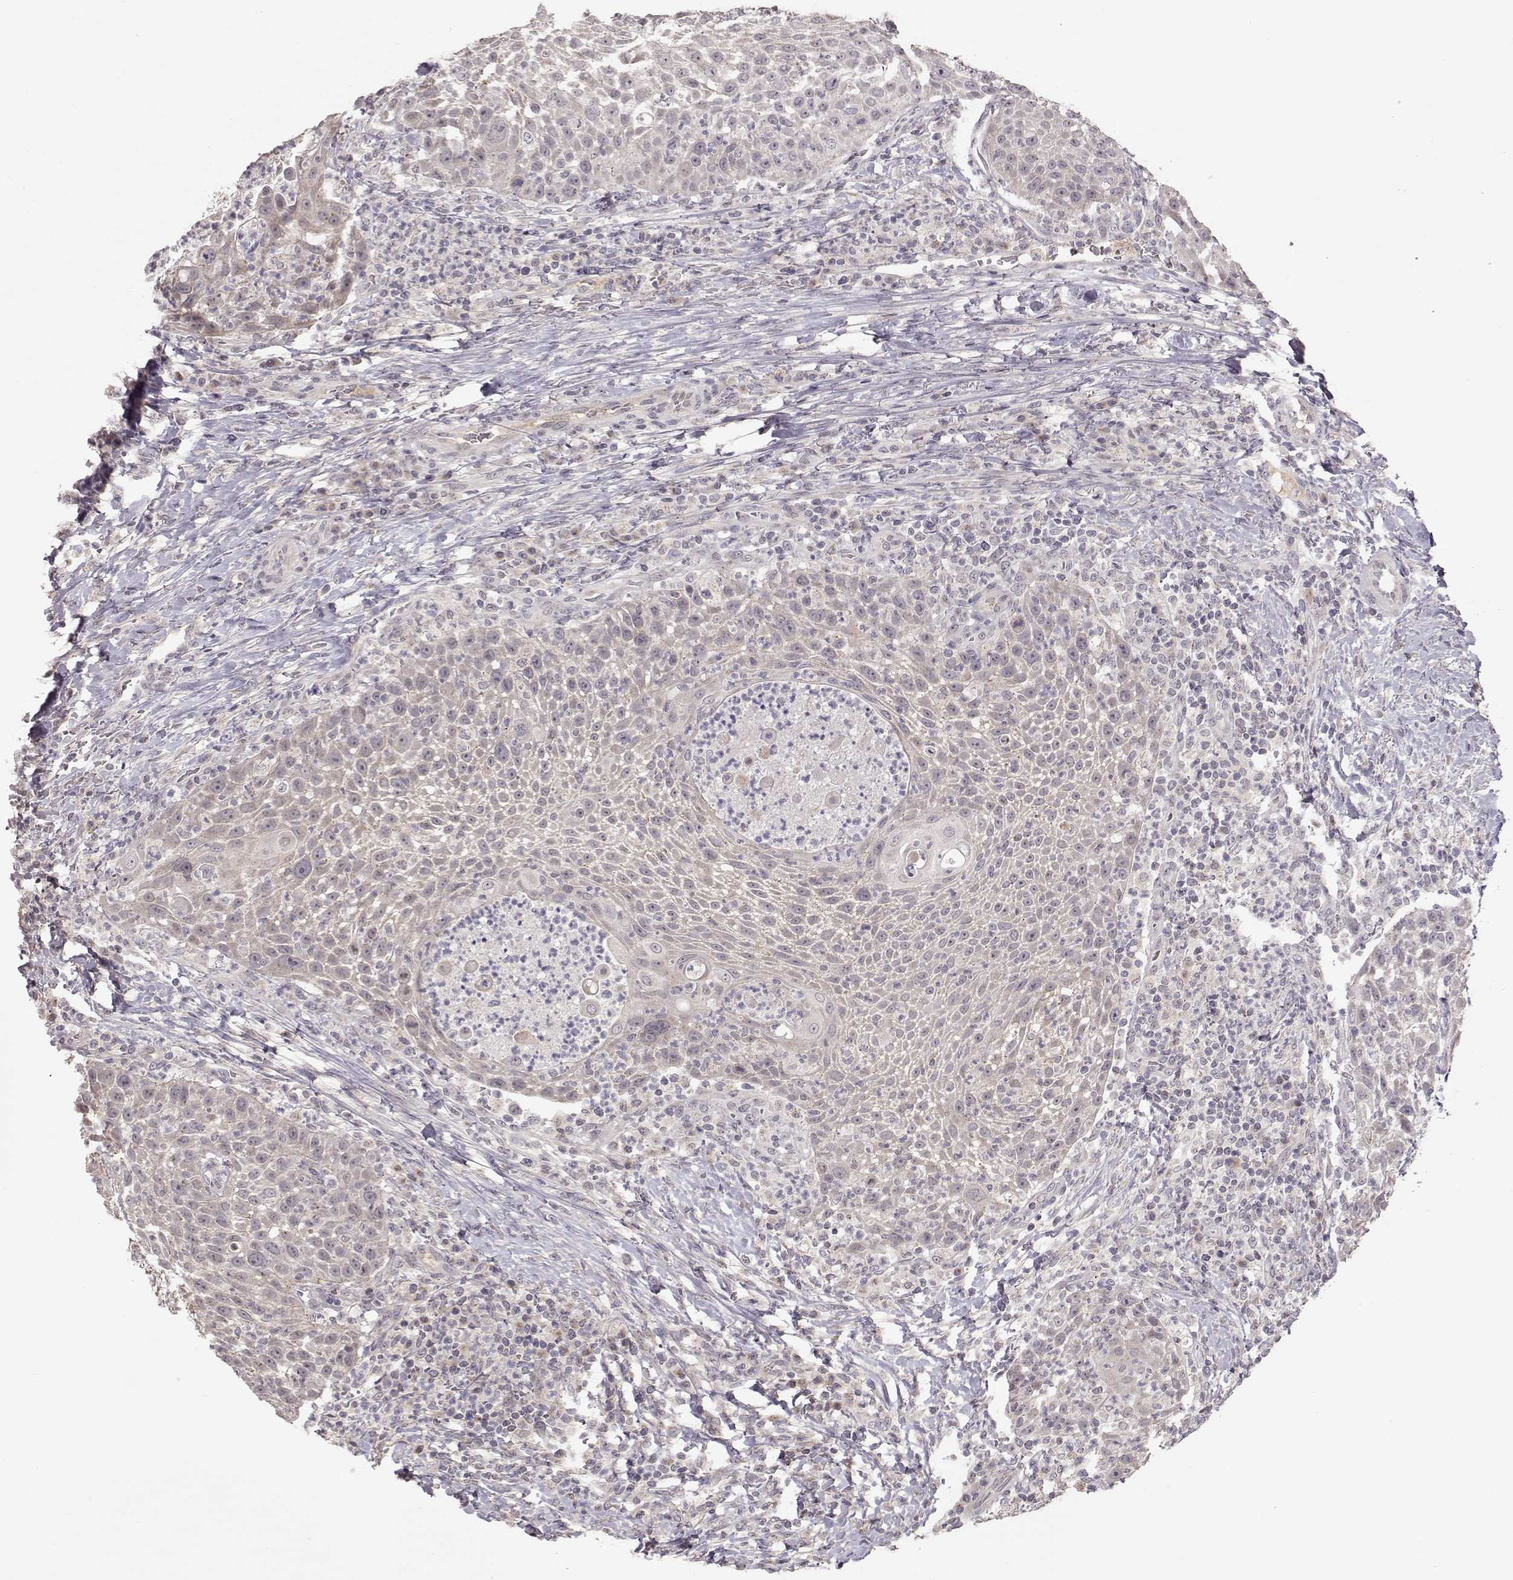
{"staining": {"intensity": "negative", "quantity": "none", "location": "none"}, "tissue": "head and neck cancer", "cell_type": "Tumor cells", "image_type": "cancer", "snomed": [{"axis": "morphology", "description": "Squamous cell carcinoma, NOS"}, {"axis": "topography", "description": "Head-Neck"}], "caption": "Immunohistochemistry photomicrograph of neoplastic tissue: head and neck cancer stained with DAB reveals no significant protein positivity in tumor cells.", "gene": "PNMT", "patient": {"sex": "male", "age": 69}}